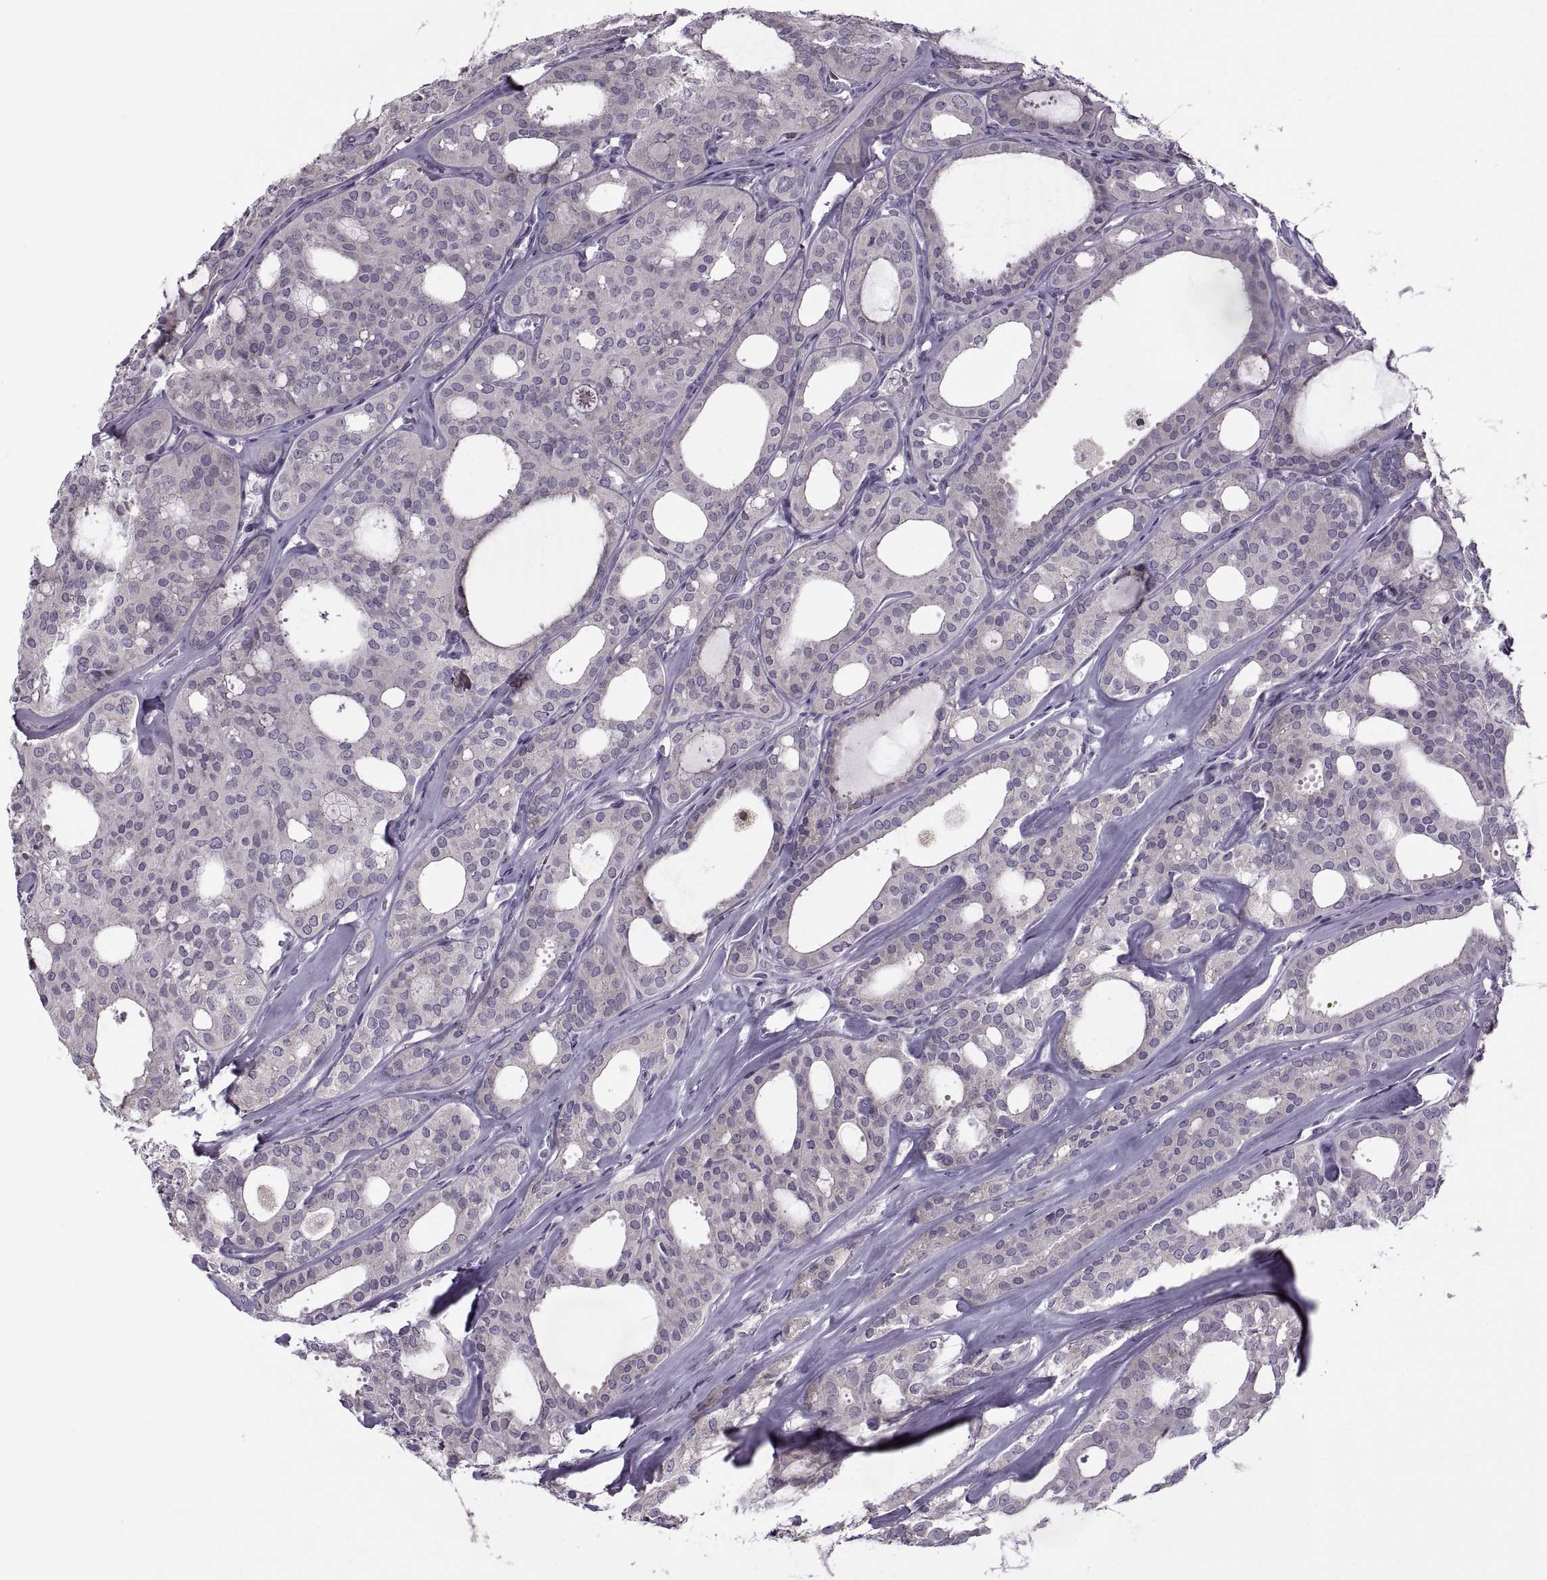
{"staining": {"intensity": "negative", "quantity": "none", "location": "none"}, "tissue": "thyroid cancer", "cell_type": "Tumor cells", "image_type": "cancer", "snomed": [{"axis": "morphology", "description": "Follicular adenoma carcinoma, NOS"}, {"axis": "topography", "description": "Thyroid gland"}], "caption": "IHC histopathology image of follicular adenoma carcinoma (thyroid) stained for a protein (brown), which displays no positivity in tumor cells.", "gene": "H2AP", "patient": {"sex": "male", "age": 75}}